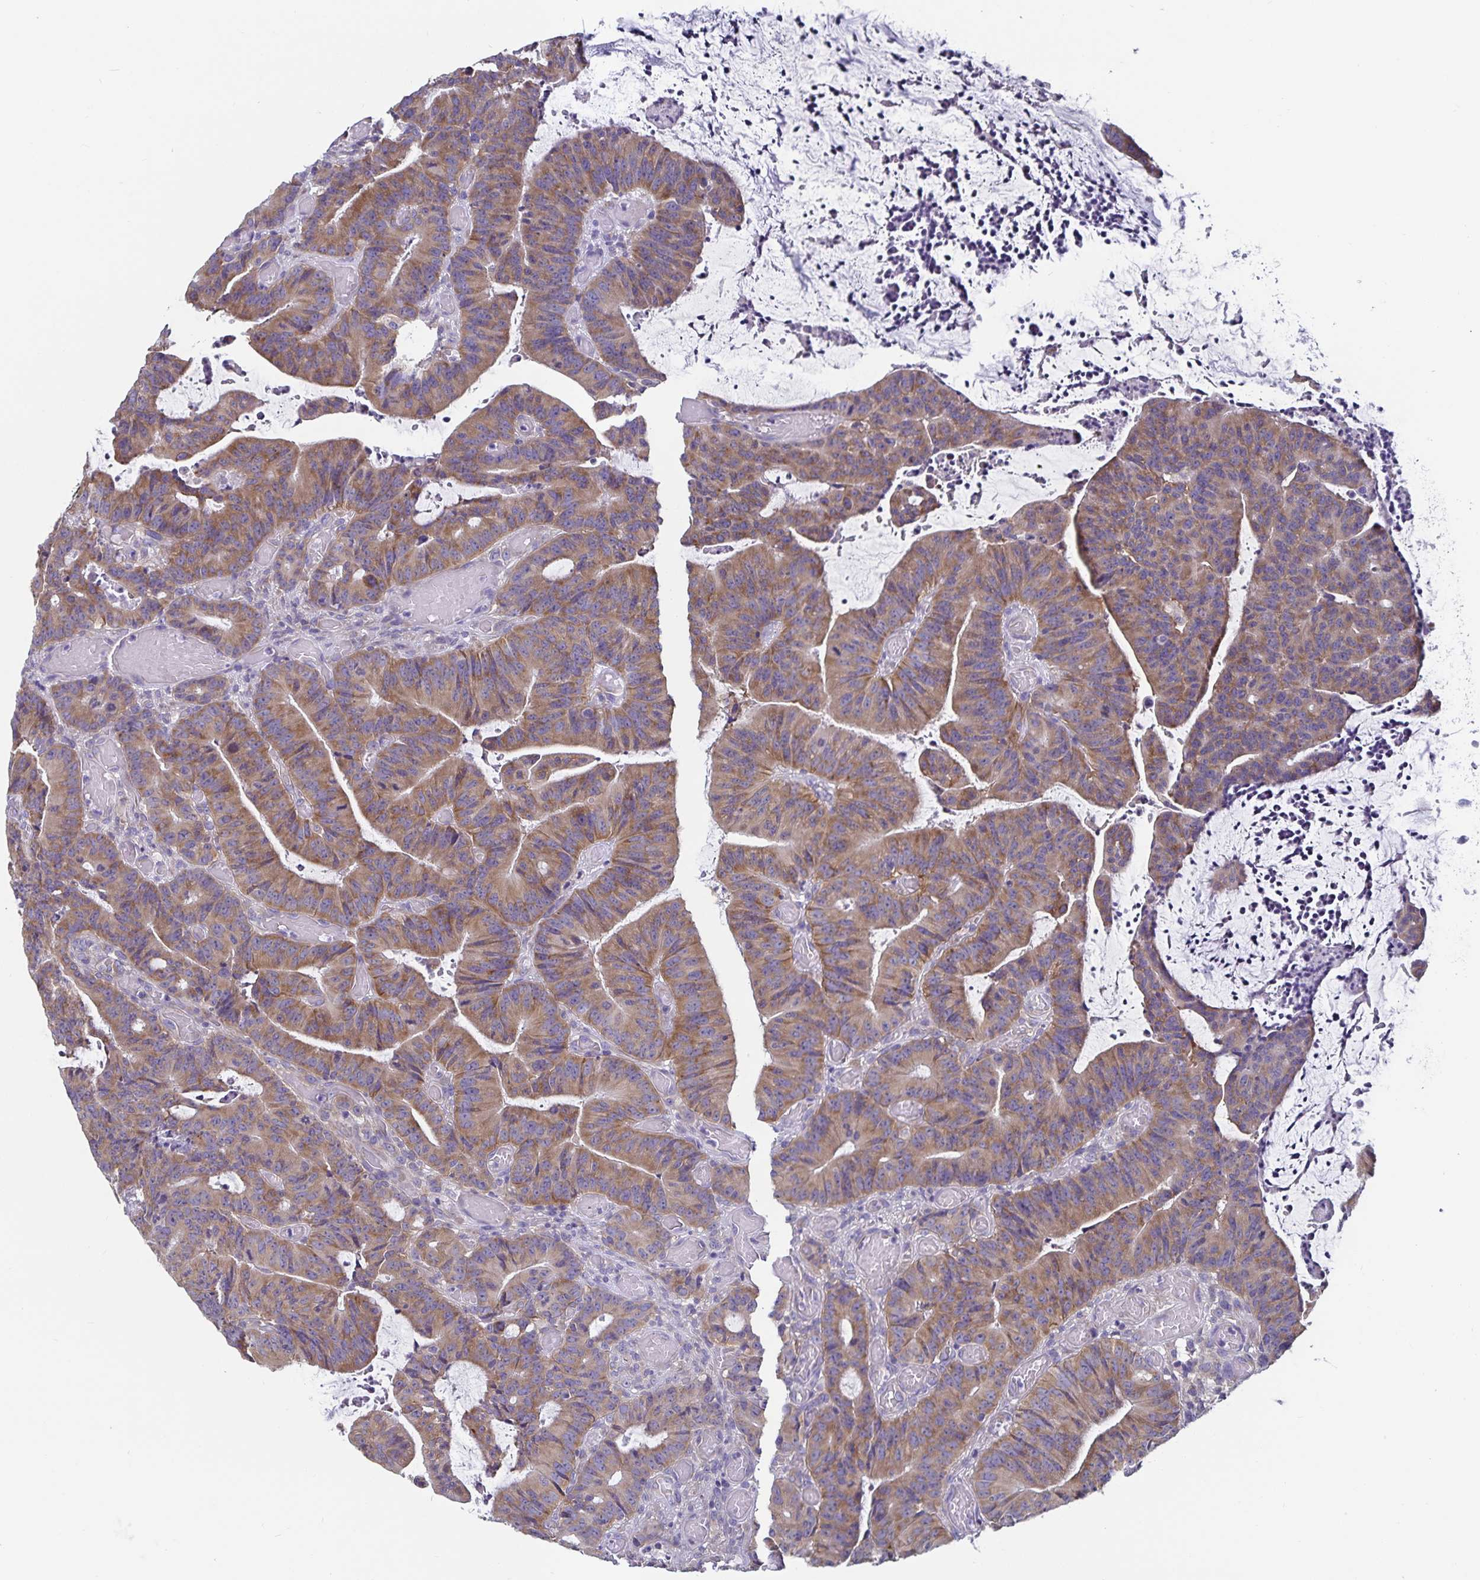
{"staining": {"intensity": "moderate", "quantity": ">75%", "location": "cytoplasmic/membranous"}, "tissue": "colorectal cancer", "cell_type": "Tumor cells", "image_type": "cancer", "snomed": [{"axis": "morphology", "description": "Adenocarcinoma, NOS"}, {"axis": "topography", "description": "Colon"}], "caption": "A micrograph of human adenocarcinoma (colorectal) stained for a protein shows moderate cytoplasmic/membranous brown staining in tumor cells.", "gene": "FAM120A", "patient": {"sex": "female", "age": 78}}